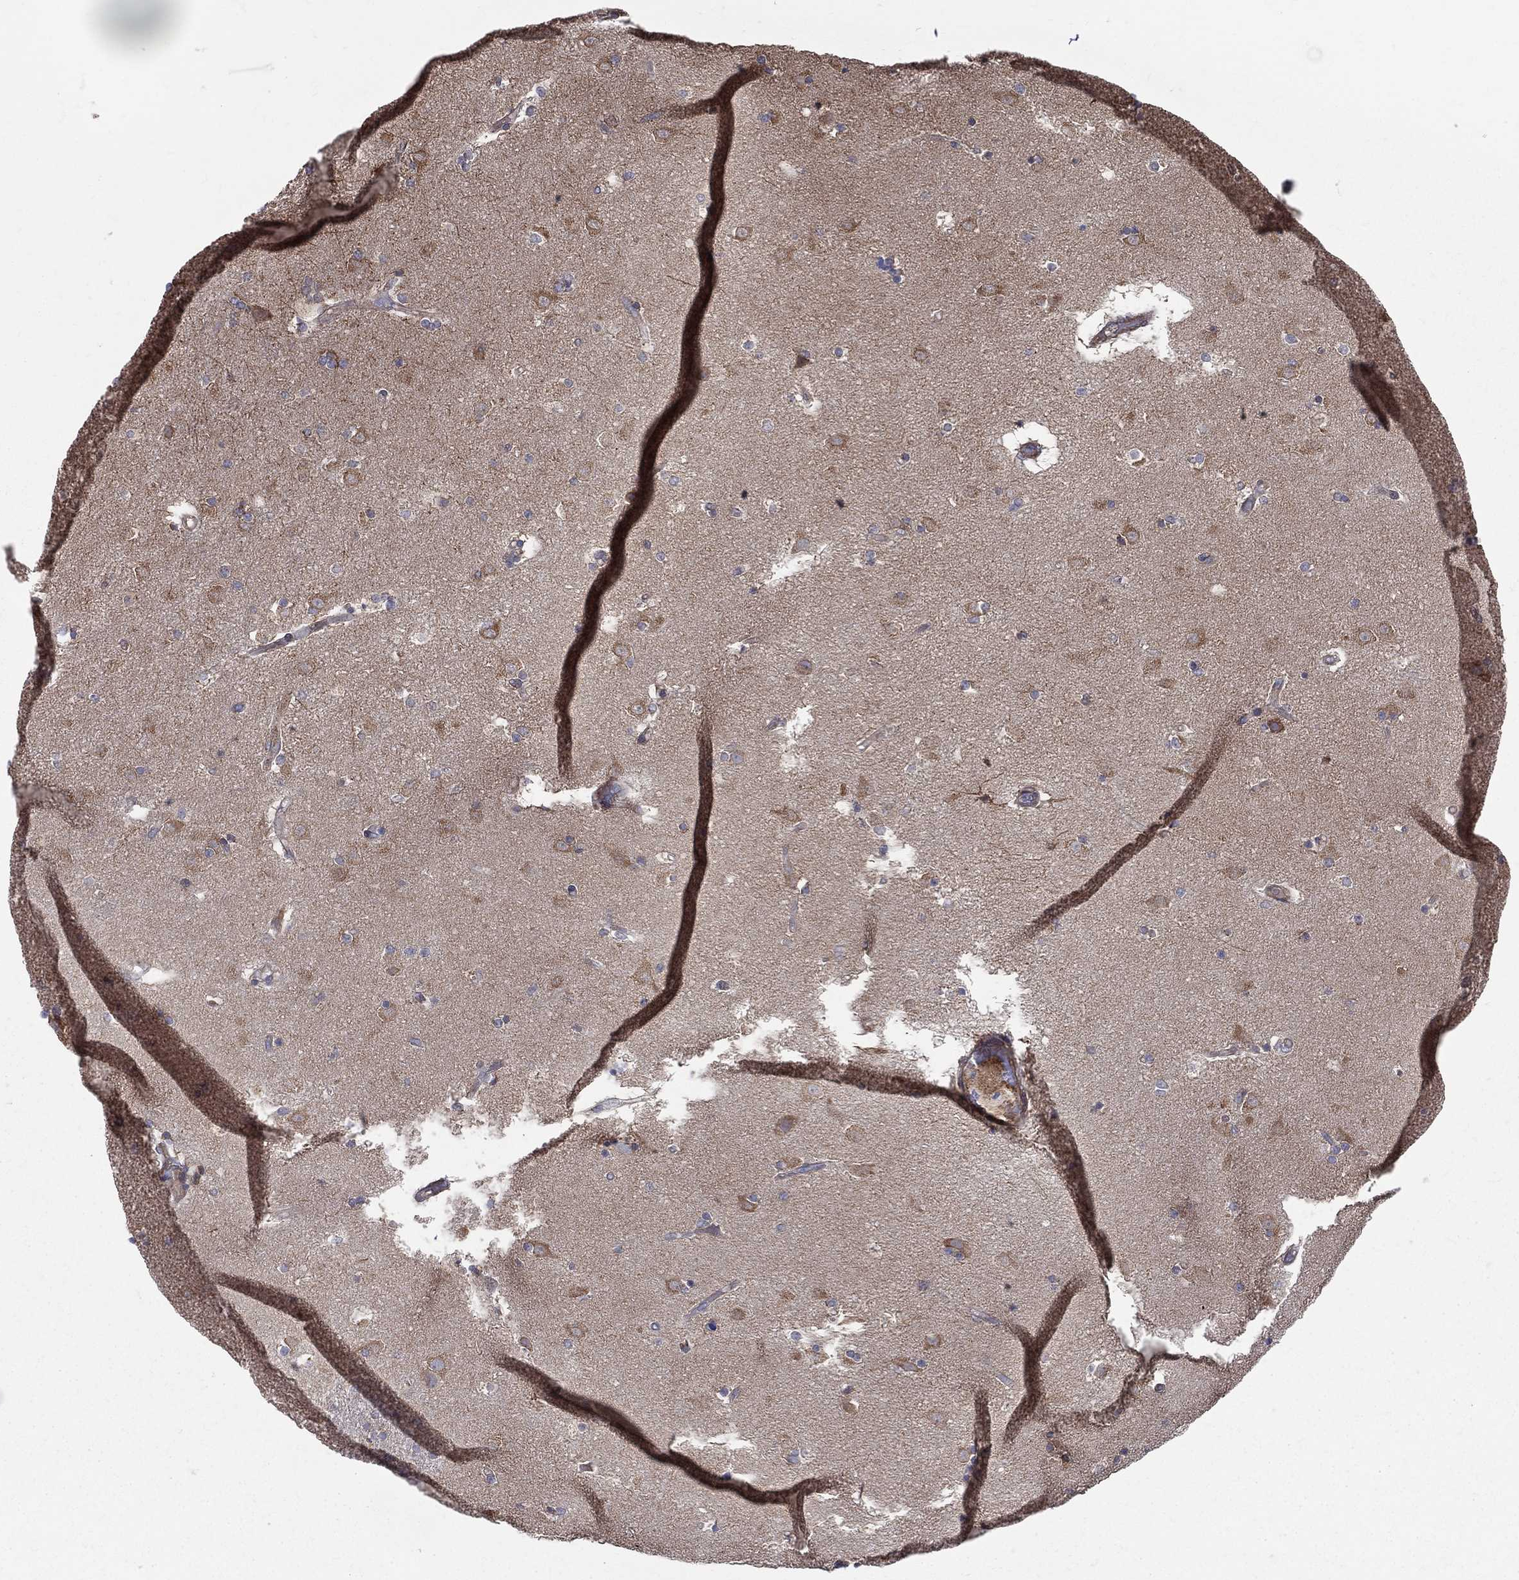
{"staining": {"intensity": "negative", "quantity": "none", "location": "none"}, "tissue": "caudate", "cell_type": "Glial cells", "image_type": "normal", "snomed": [{"axis": "morphology", "description": "Normal tissue, NOS"}, {"axis": "topography", "description": "Lateral ventricle wall"}], "caption": "Caudate was stained to show a protein in brown. There is no significant staining in glial cells. (DAB IHC visualized using brightfield microscopy, high magnification).", "gene": "MIX23", "patient": {"sex": "male", "age": 51}}